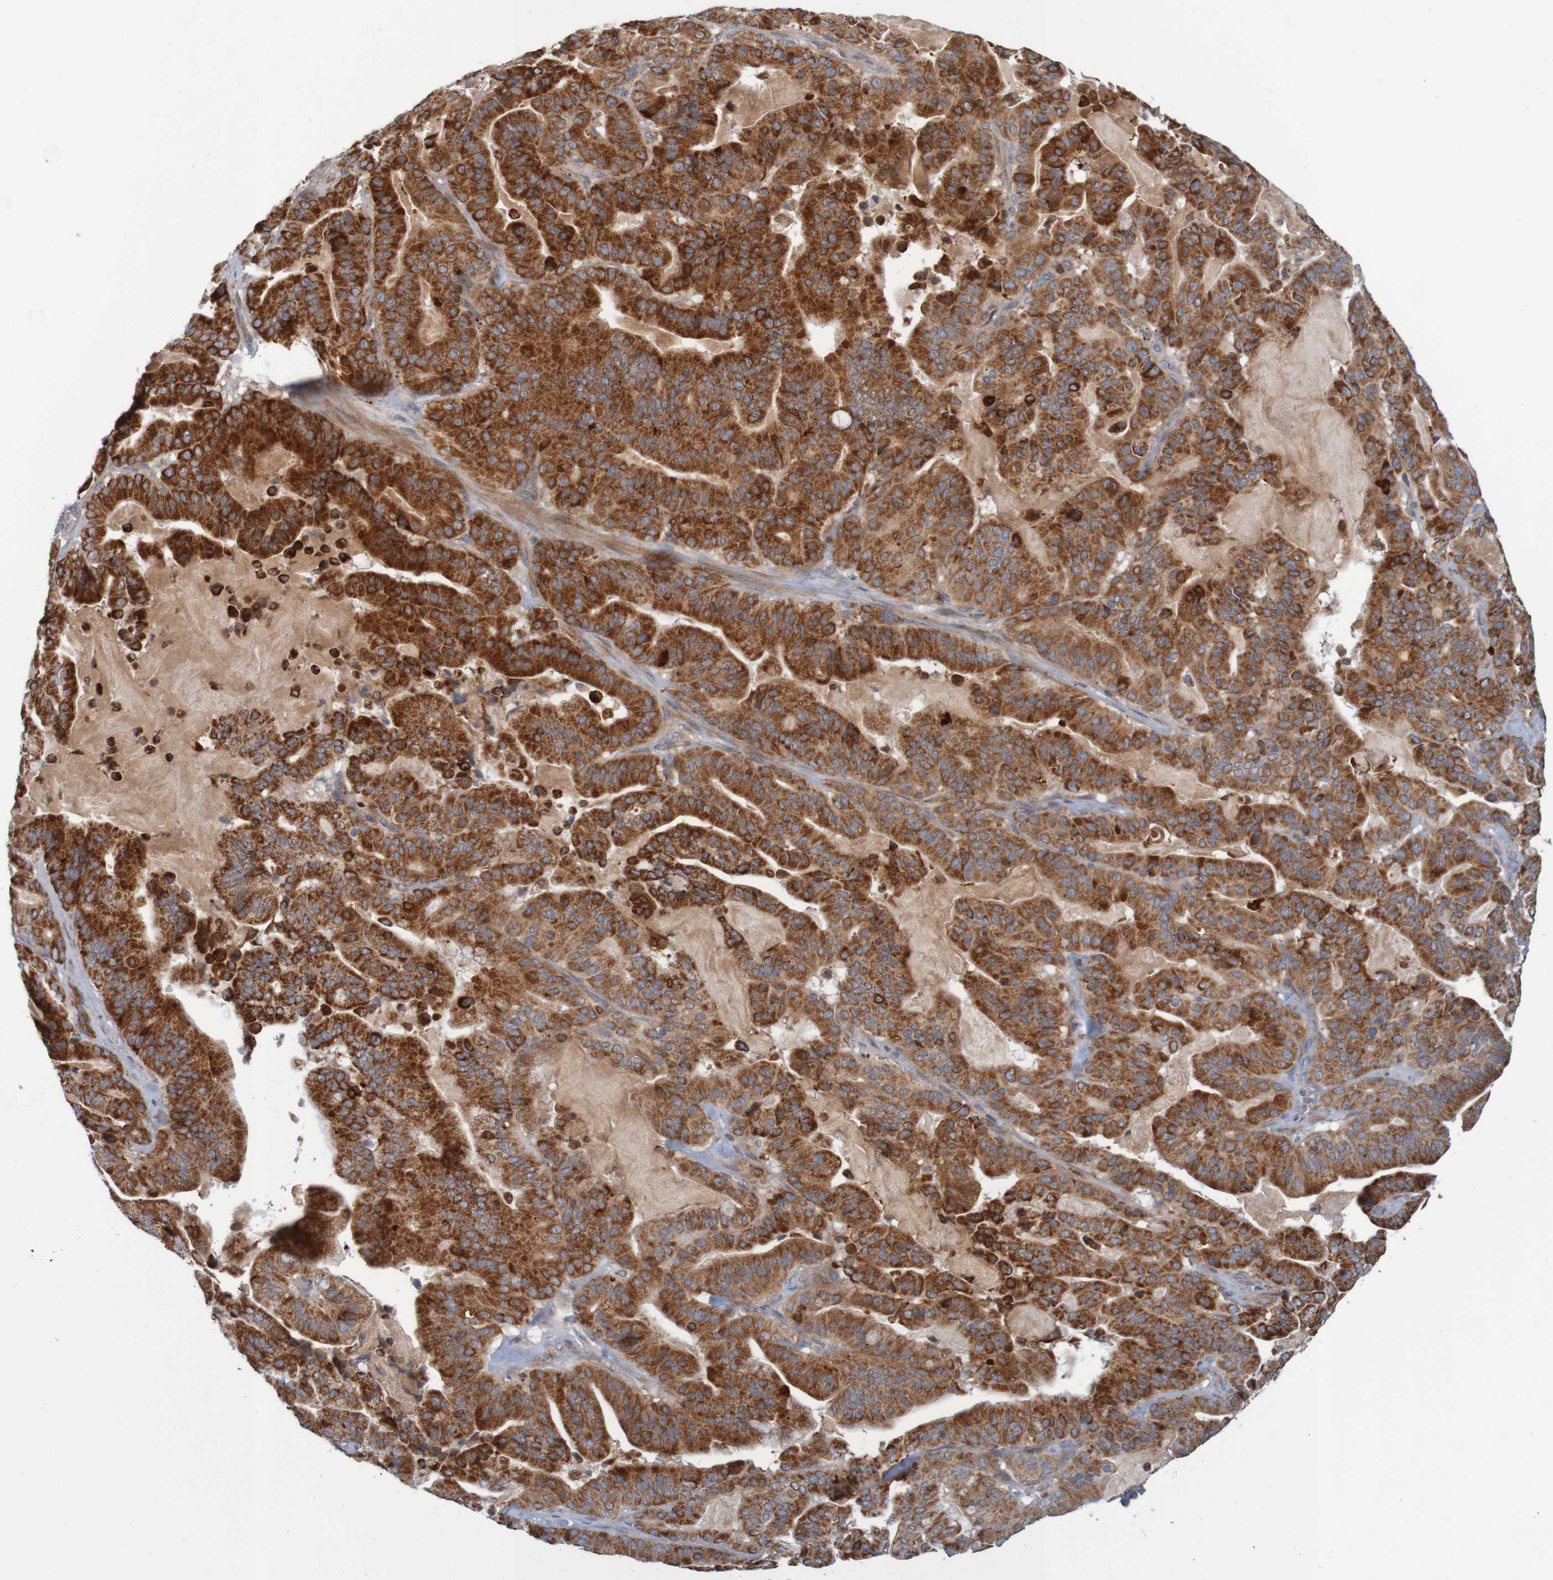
{"staining": {"intensity": "strong", "quantity": ">75%", "location": "cytoplasmic/membranous"}, "tissue": "pancreatic cancer", "cell_type": "Tumor cells", "image_type": "cancer", "snomed": [{"axis": "morphology", "description": "Adenocarcinoma, NOS"}, {"axis": "topography", "description": "Pancreas"}], "caption": "IHC (DAB) staining of adenocarcinoma (pancreatic) displays strong cytoplasmic/membranous protein expression in approximately >75% of tumor cells.", "gene": "NAV2", "patient": {"sex": "male", "age": 63}}